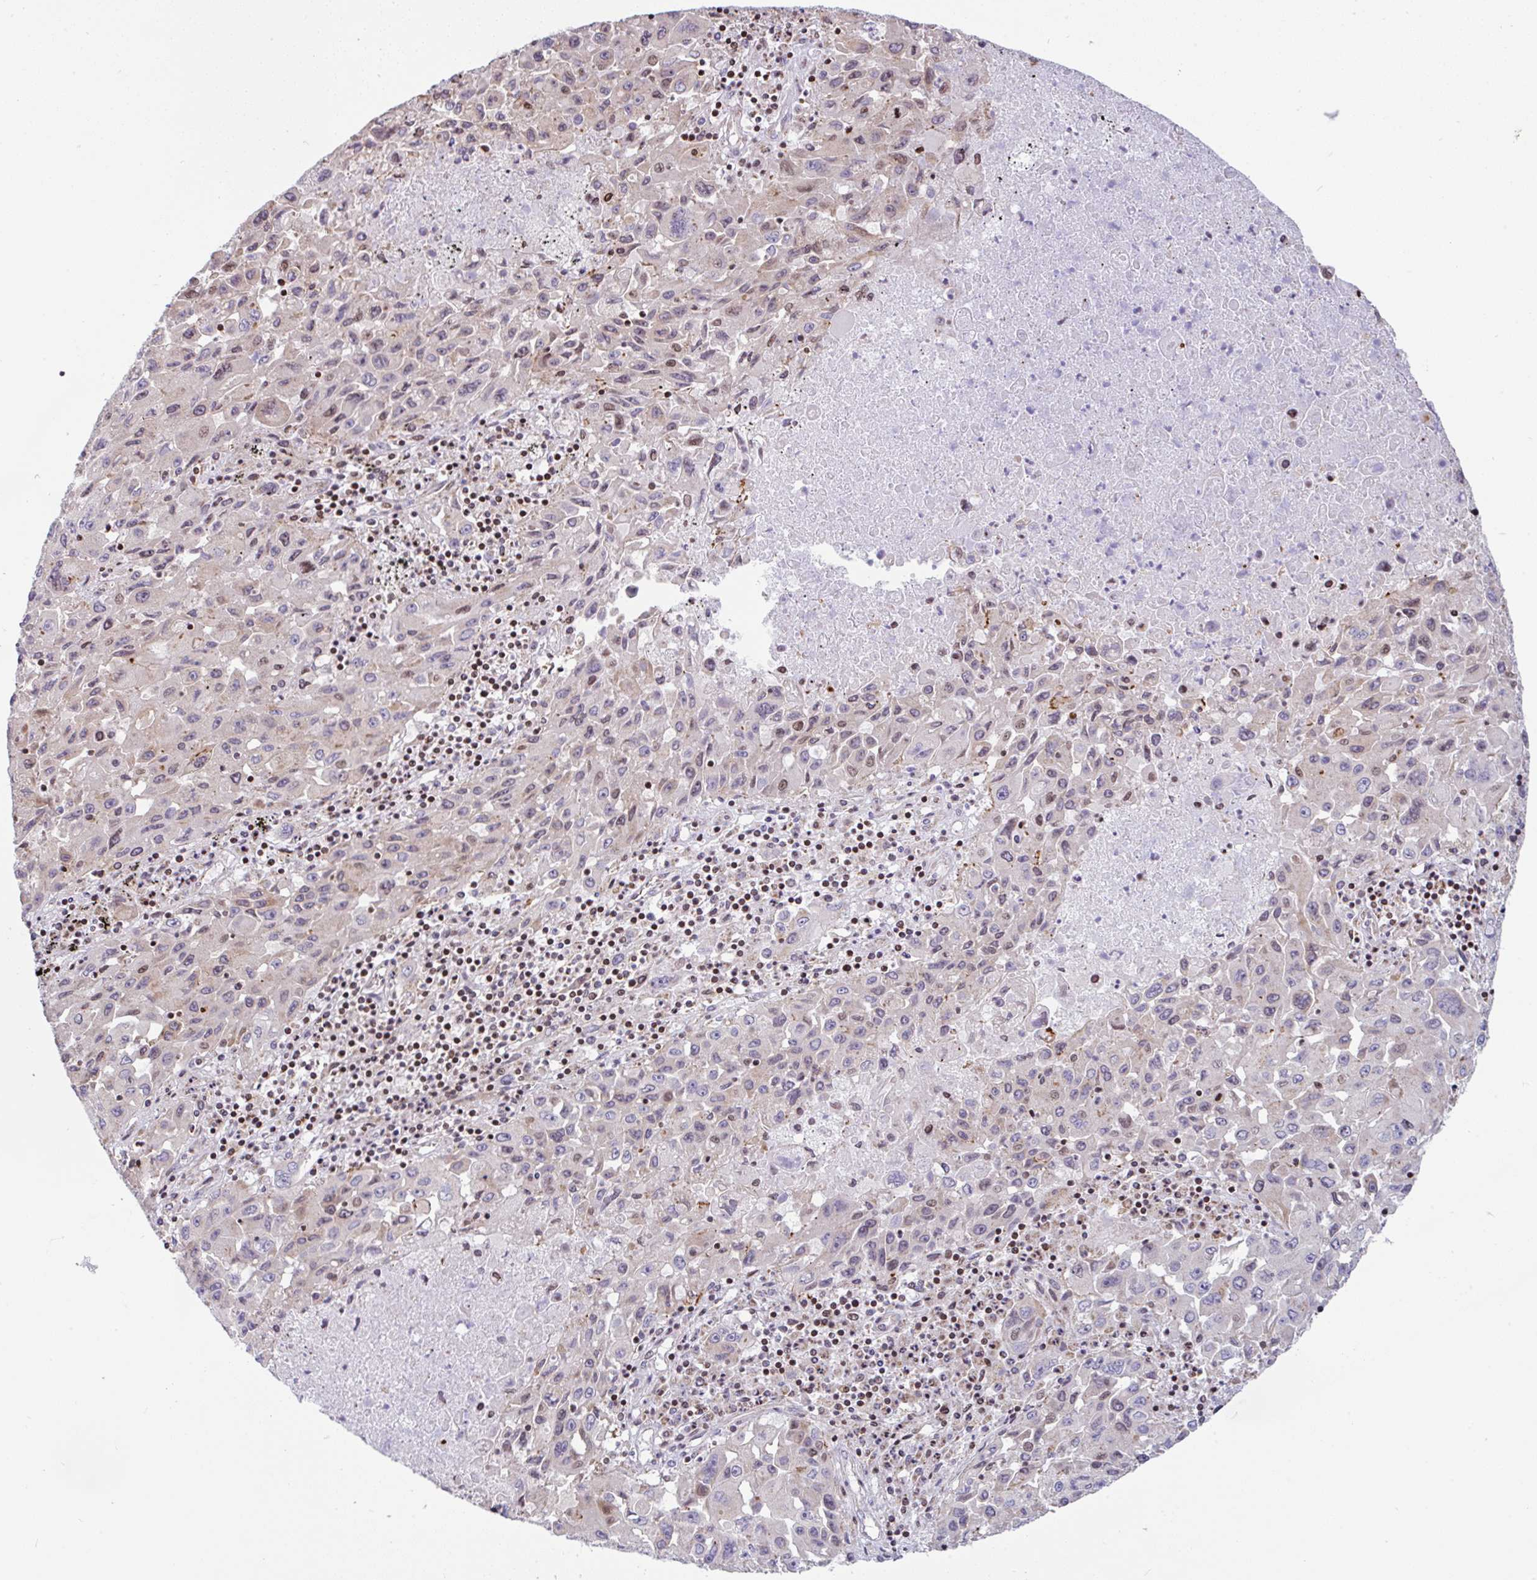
{"staining": {"intensity": "weak", "quantity": "<25%", "location": "cytoplasmic/membranous,nuclear"}, "tissue": "lung cancer", "cell_type": "Tumor cells", "image_type": "cancer", "snomed": [{"axis": "morphology", "description": "Squamous cell carcinoma, NOS"}, {"axis": "topography", "description": "Lung"}], "caption": "Tumor cells are negative for brown protein staining in lung cancer.", "gene": "FIGNL1", "patient": {"sex": "male", "age": 63}}